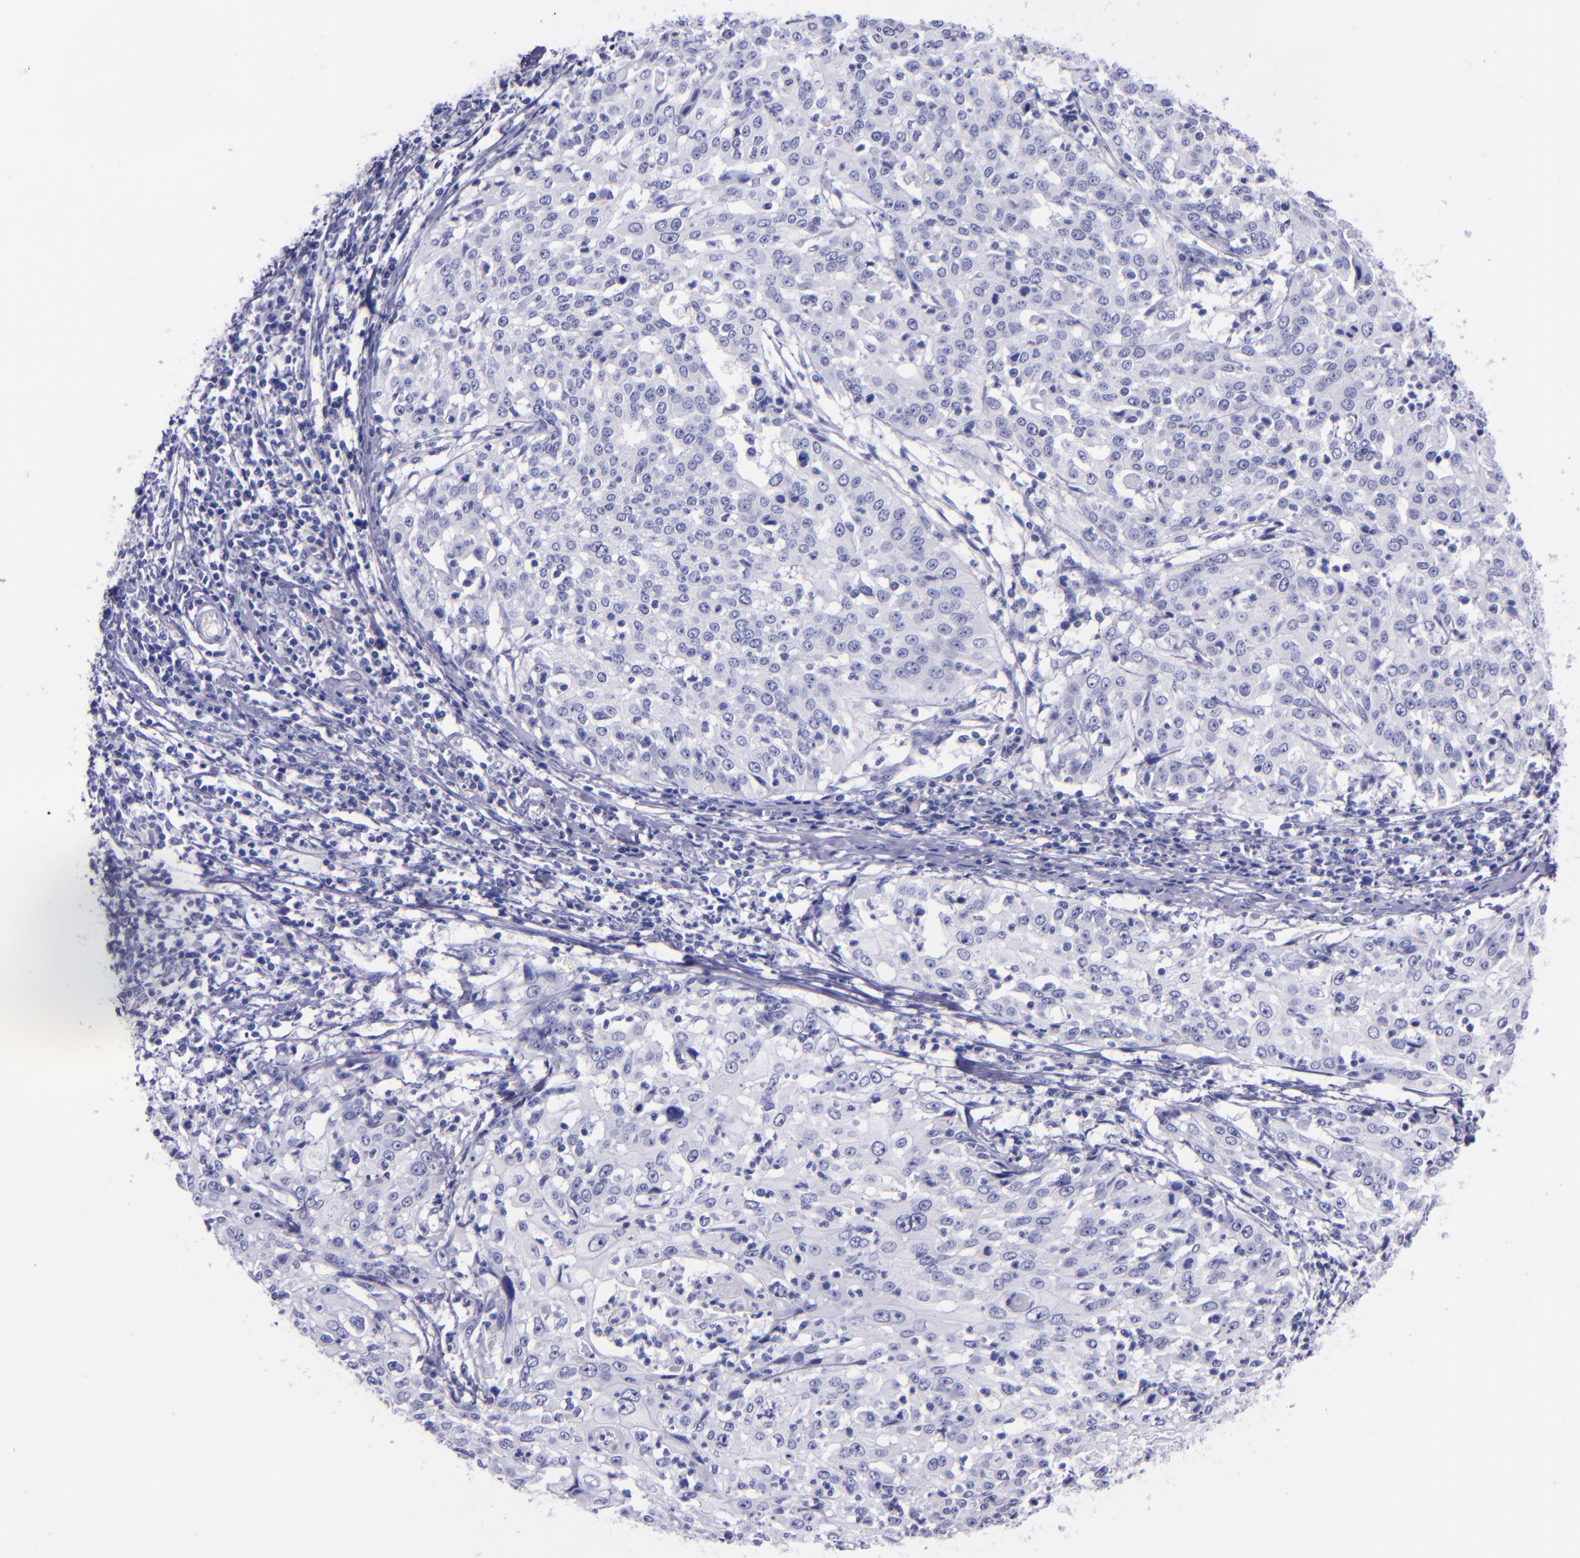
{"staining": {"intensity": "negative", "quantity": "none", "location": "none"}, "tissue": "cervical cancer", "cell_type": "Tumor cells", "image_type": "cancer", "snomed": [{"axis": "morphology", "description": "Squamous cell carcinoma, NOS"}, {"axis": "topography", "description": "Cervix"}], "caption": "An image of human cervical cancer (squamous cell carcinoma) is negative for staining in tumor cells.", "gene": "MBP", "patient": {"sex": "female", "age": 39}}